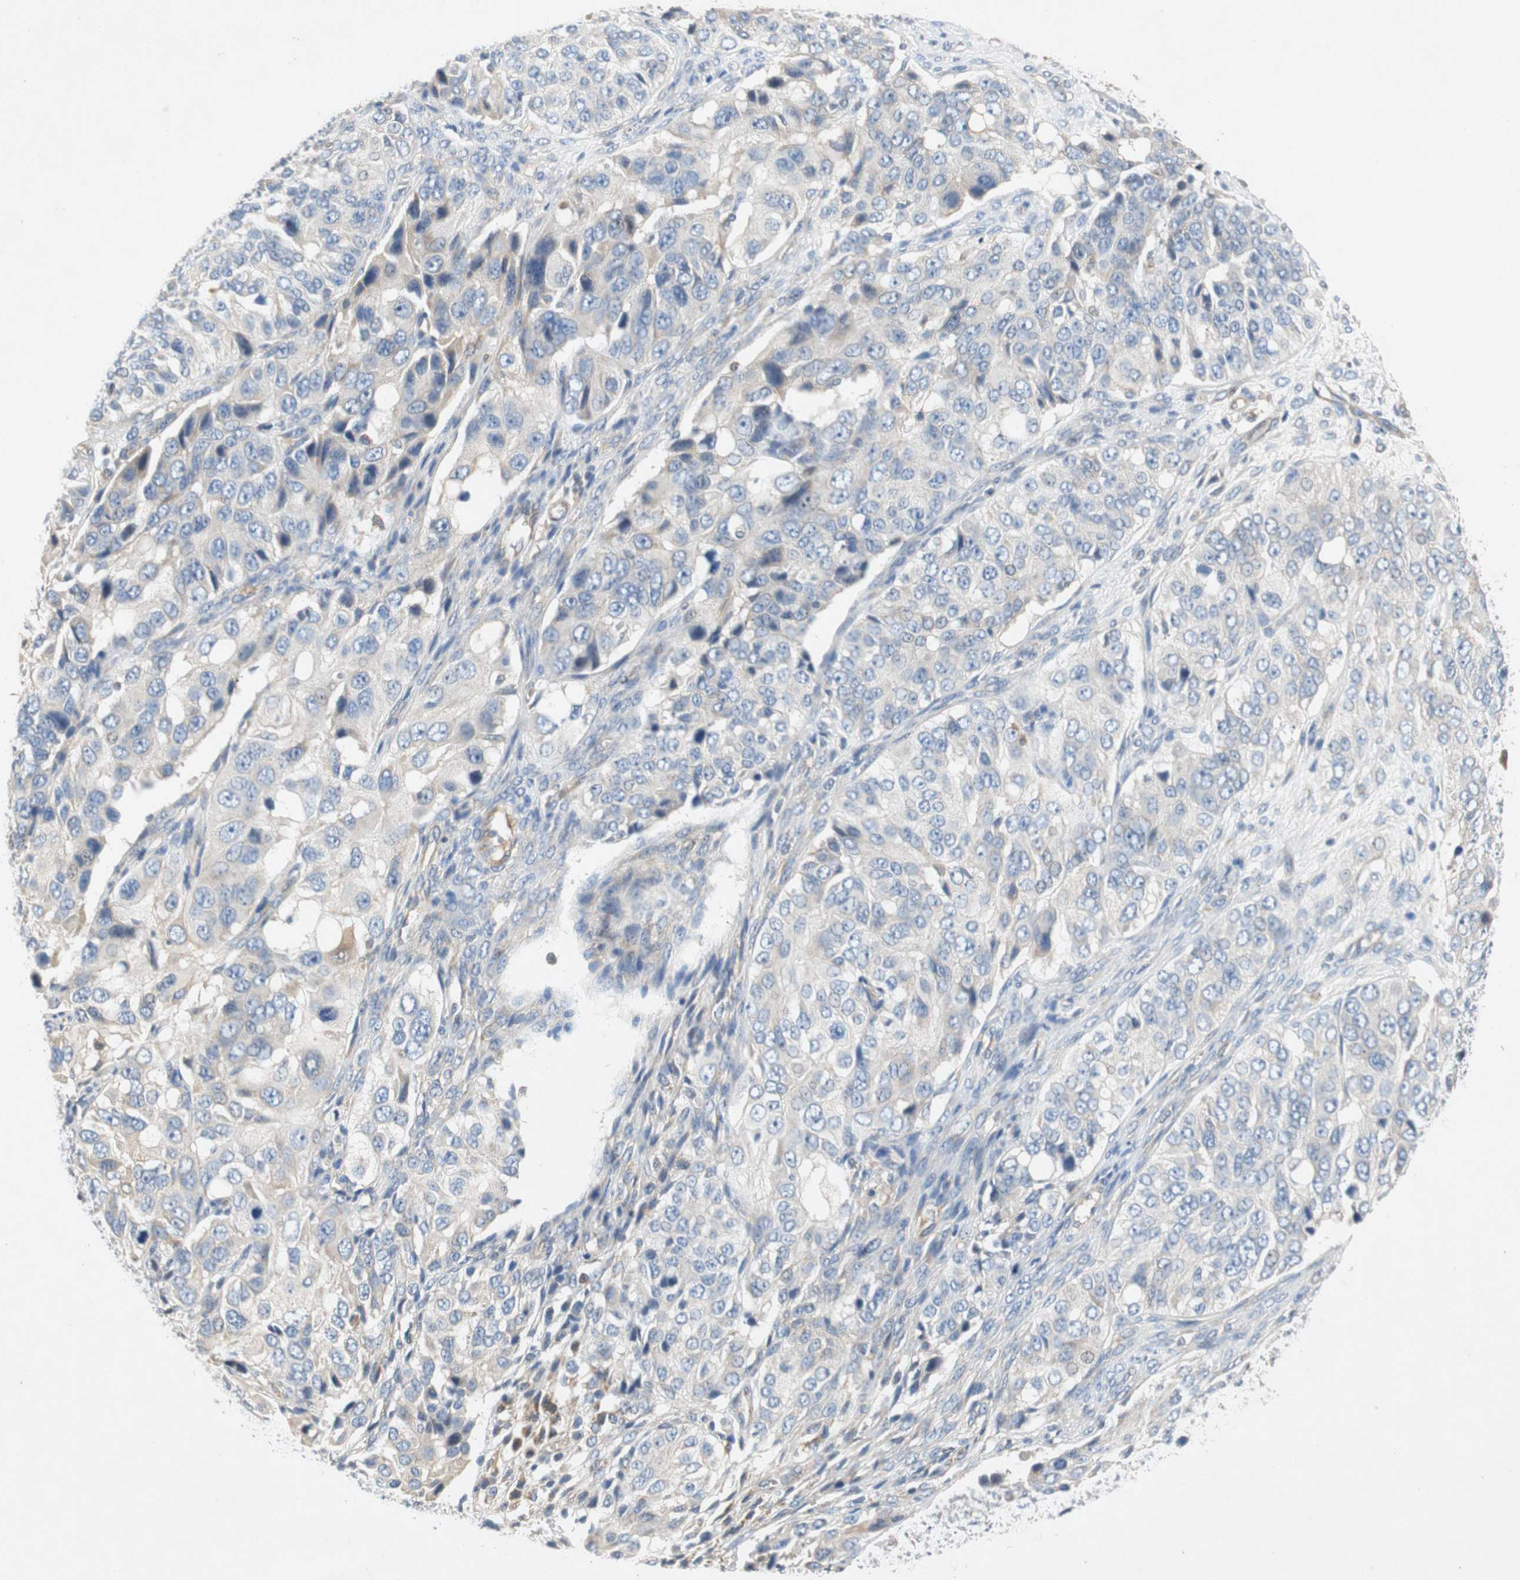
{"staining": {"intensity": "negative", "quantity": "none", "location": "none"}, "tissue": "ovarian cancer", "cell_type": "Tumor cells", "image_type": "cancer", "snomed": [{"axis": "morphology", "description": "Carcinoma, endometroid"}, {"axis": "topography", "description": "Ovary"}], "caption": "Tumor cells show no significant positivity in endometroid carcinoma (ovarian). (Stains: DAB (3,3'-diaminobenzidine) IHC with hematoxylin counter stain, Microscopy: brightfield microscopy at high magnification).", "gene": "RELB", "patient": {"sex": "female", "age": 51}}